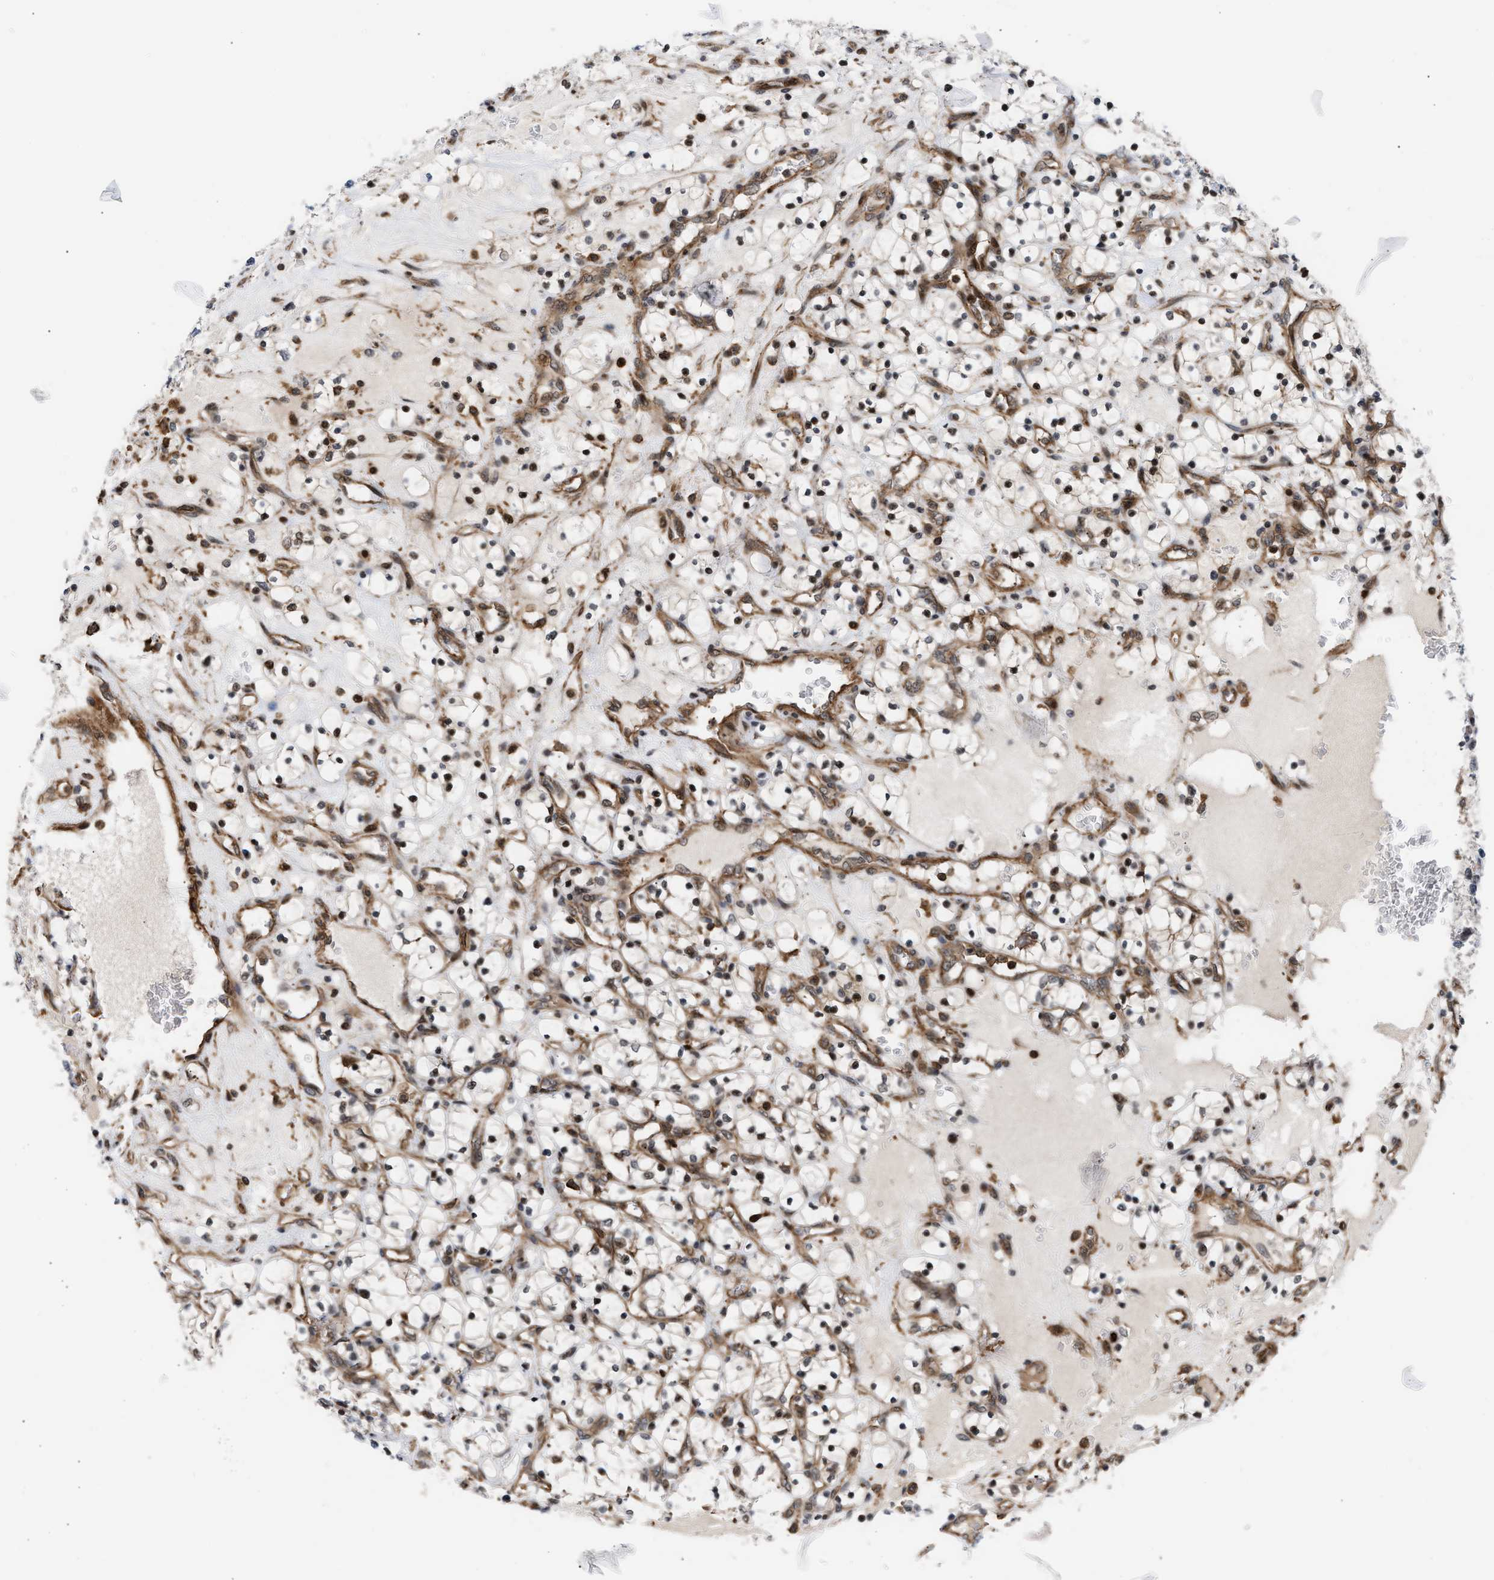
{"staining": {"intensity": "weak", "quantity": "25%-75%", "location": "nuclear"}, "tissue": "renal cancer", "cell_type": "Tumor cells", "image_type": "cancer", "snomed": [{"axis": "morphology", "description": "Adenocarcinoma, NOS"}, {"axis": "topography", "description": "Kidney"}], "caption": "Brown immunohistochemical staining in renal cancer shows weak nuclear staining in about 25%-75% of tumor cells. (IHC, brightfield microscopy, high magnification).", "gene": "STAU2", "patient": {"sex": "female", "age": 69}}